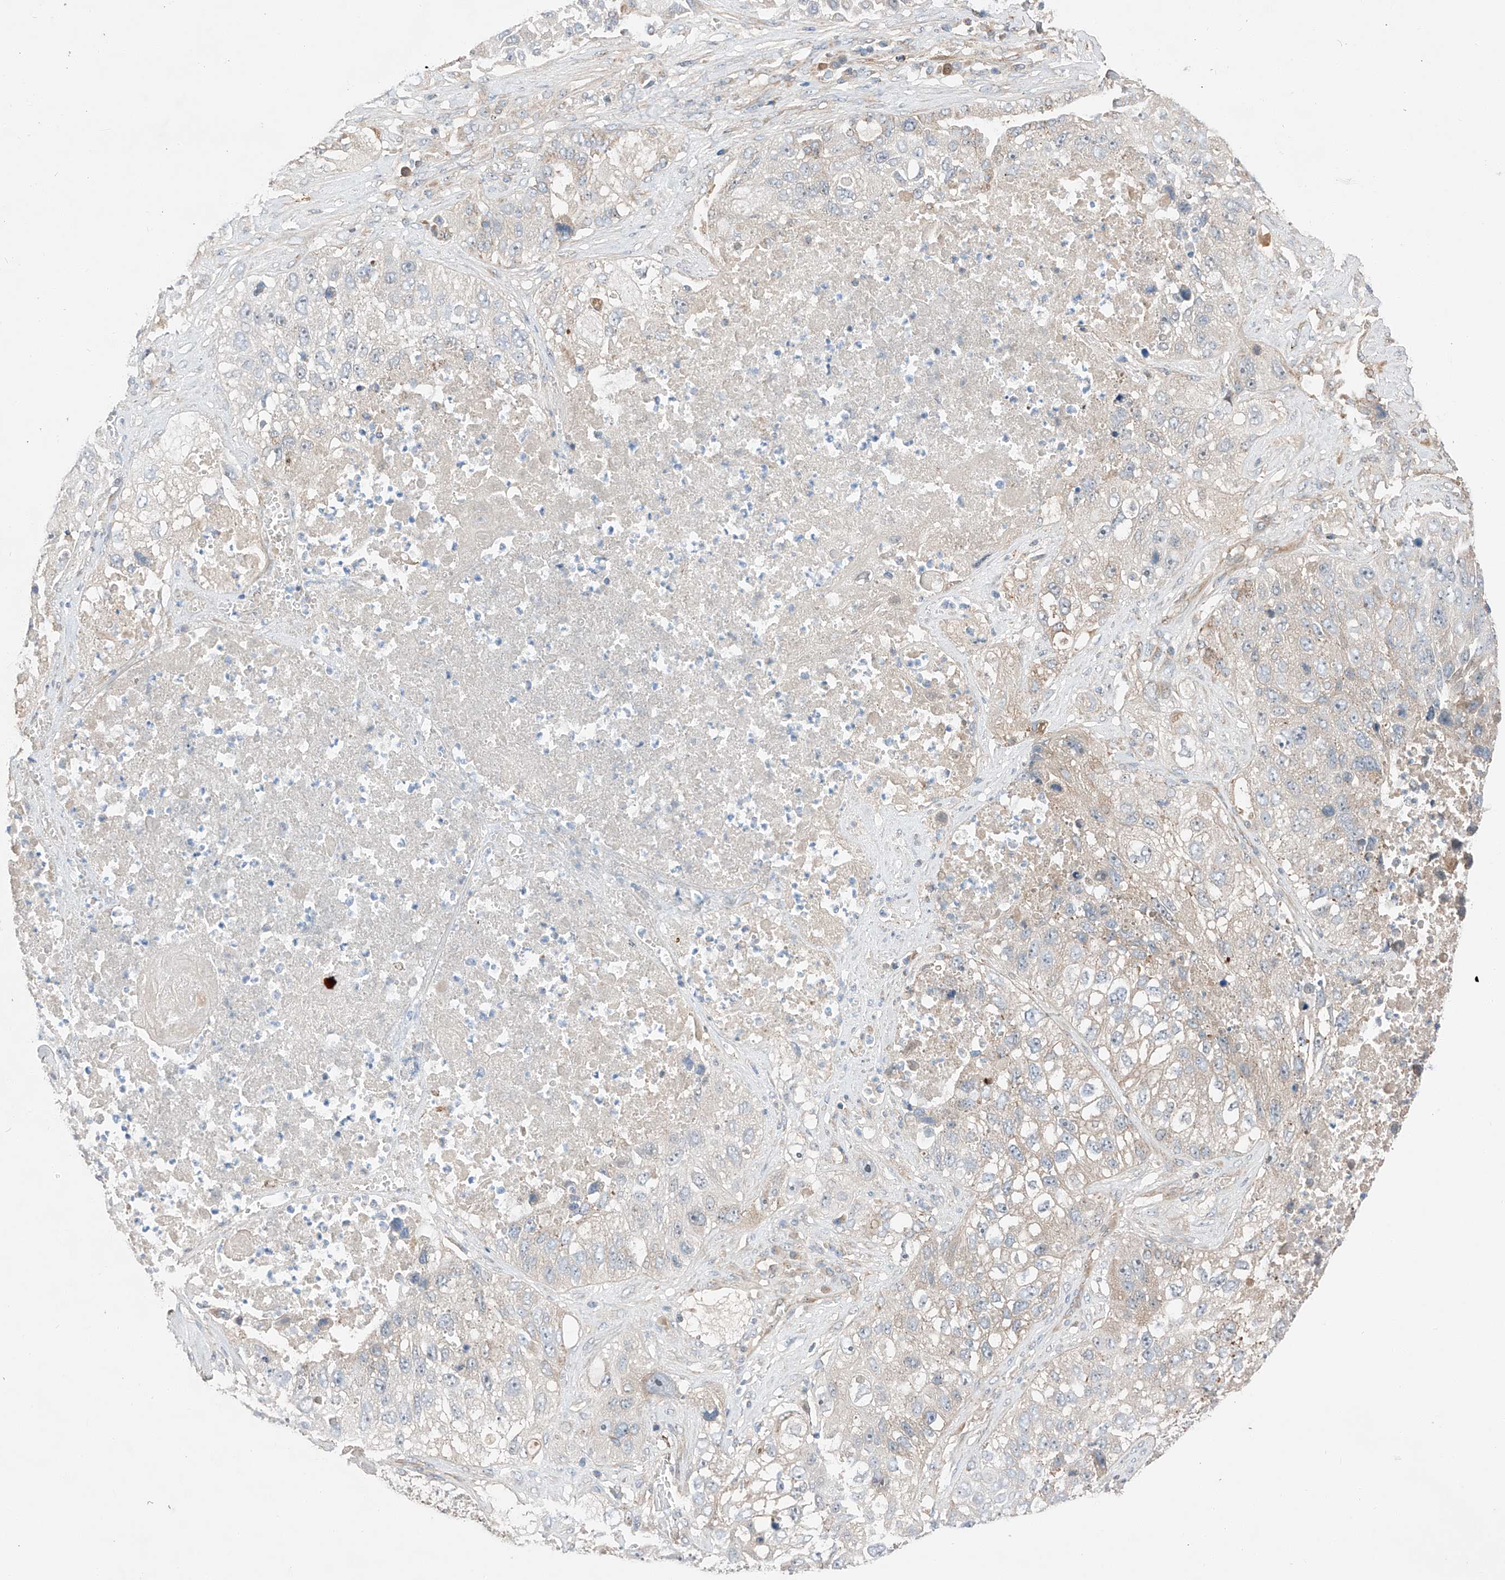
{"staining": {"intensity": "weak", "quantity": "<25%", "location": "cytoplasmic/membranous"}, "tissue": "lung cancer", "cell_type": "Tumor cells", "image_type": "cancer", "snomed": [{"axis": "morphology", "description": "Squamous cell carcinoma, NOS"}, {"axis": "topography", "description": "Lung"}], "caption": "Protein analysis of lung cancer exhibits no significant expression in tumor cells.", "gene": "RUSC1", "patient": {"sex": "male", "age": 61}}